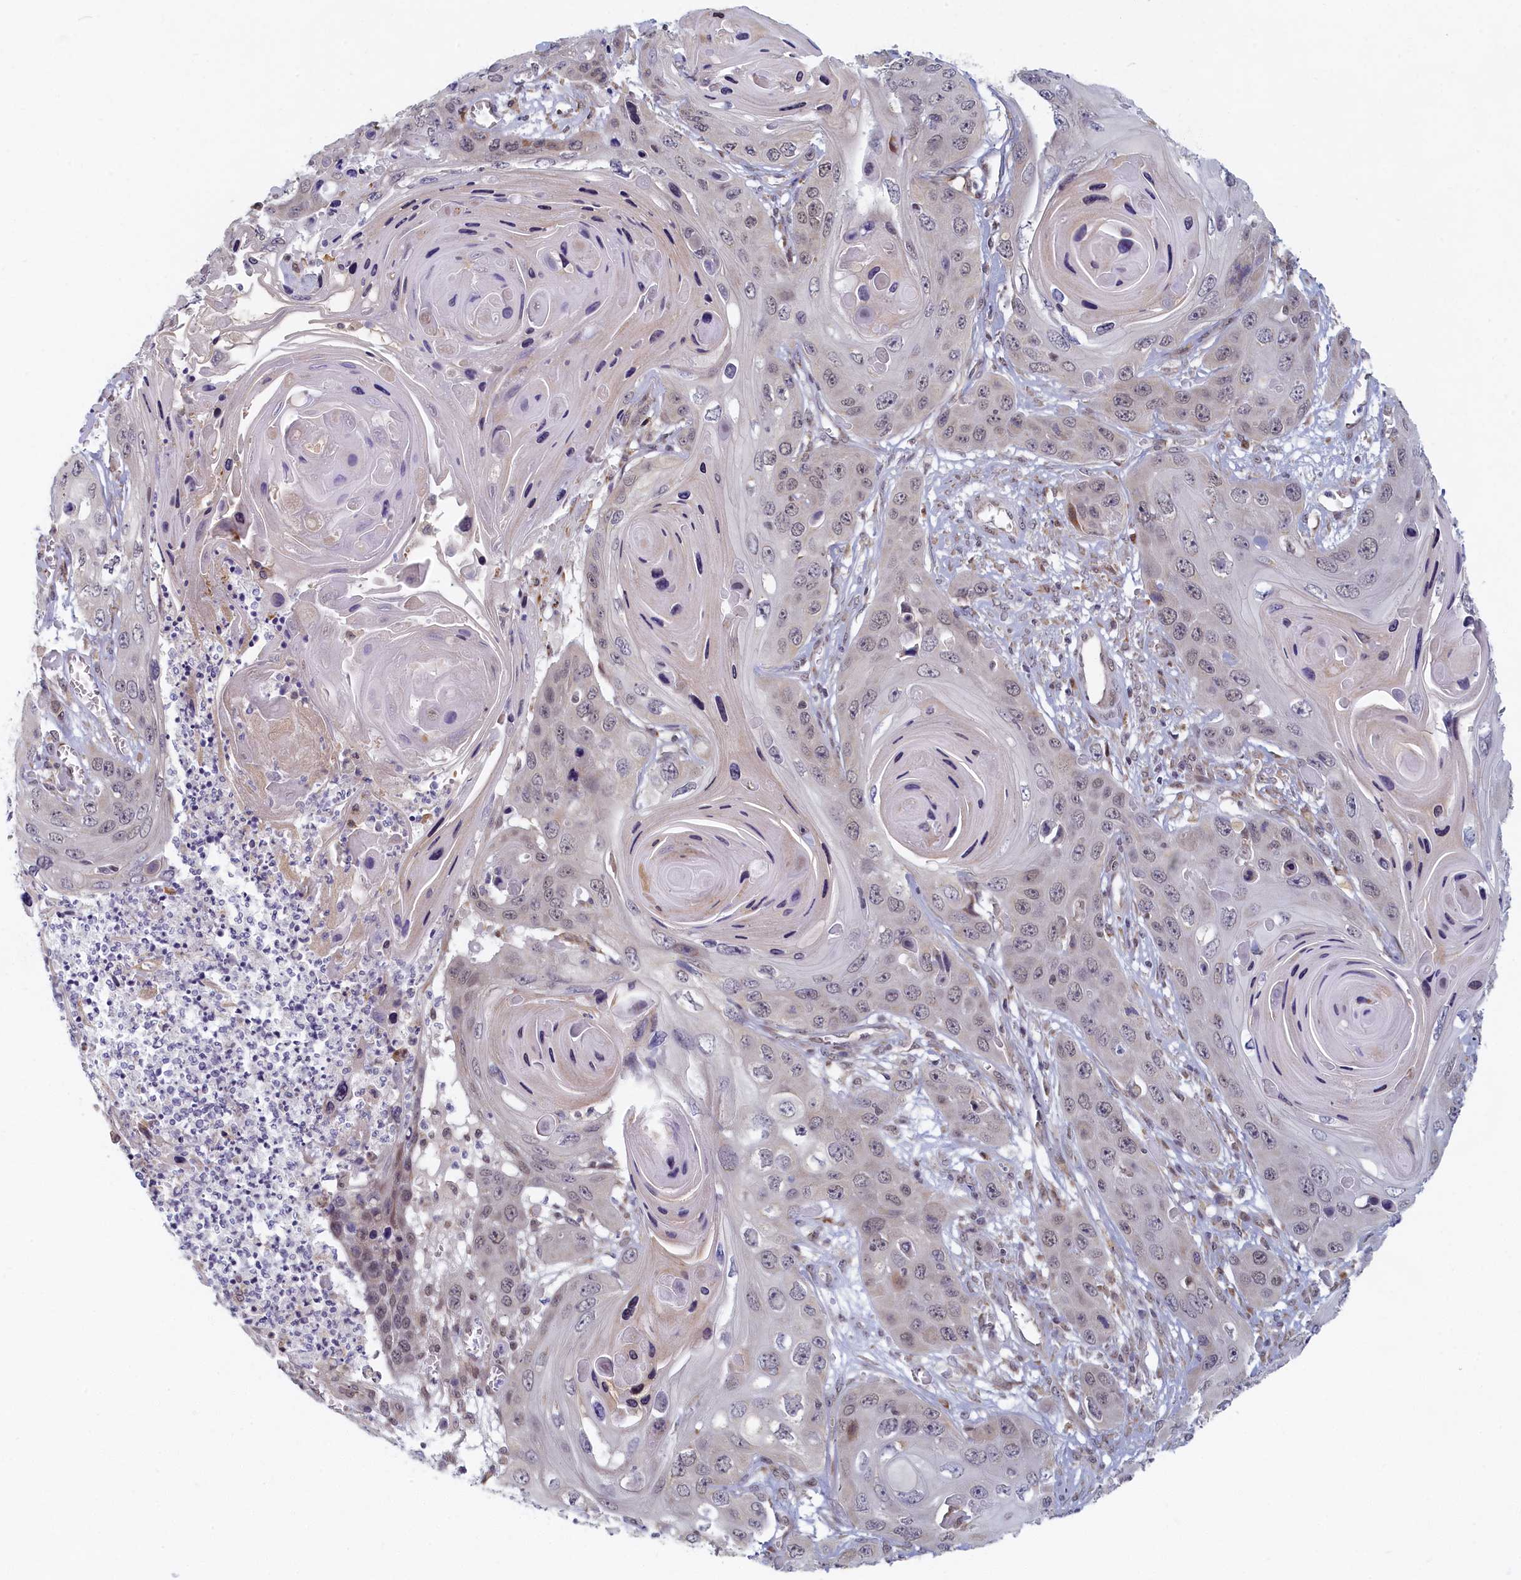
{"staining": {"intensity": "negative", "quantity": "none", "location": "none"}, "tissue": "skin cancer", "cell_type": "Tumor cells", "image_type": "cancer", "snomed": [{"axis": "morphology", "description": "Squamous cell carcinoma, NOS"}, {"axis": "topography", "description": "Skin"}], "caption": "A photomicrograph of skin squamous cell carcinoma stained for a protein demonstrates no brown staining in tumor cells.", "gene": "DNAJC17", "patient": {"sex": "male", "age": 55}}